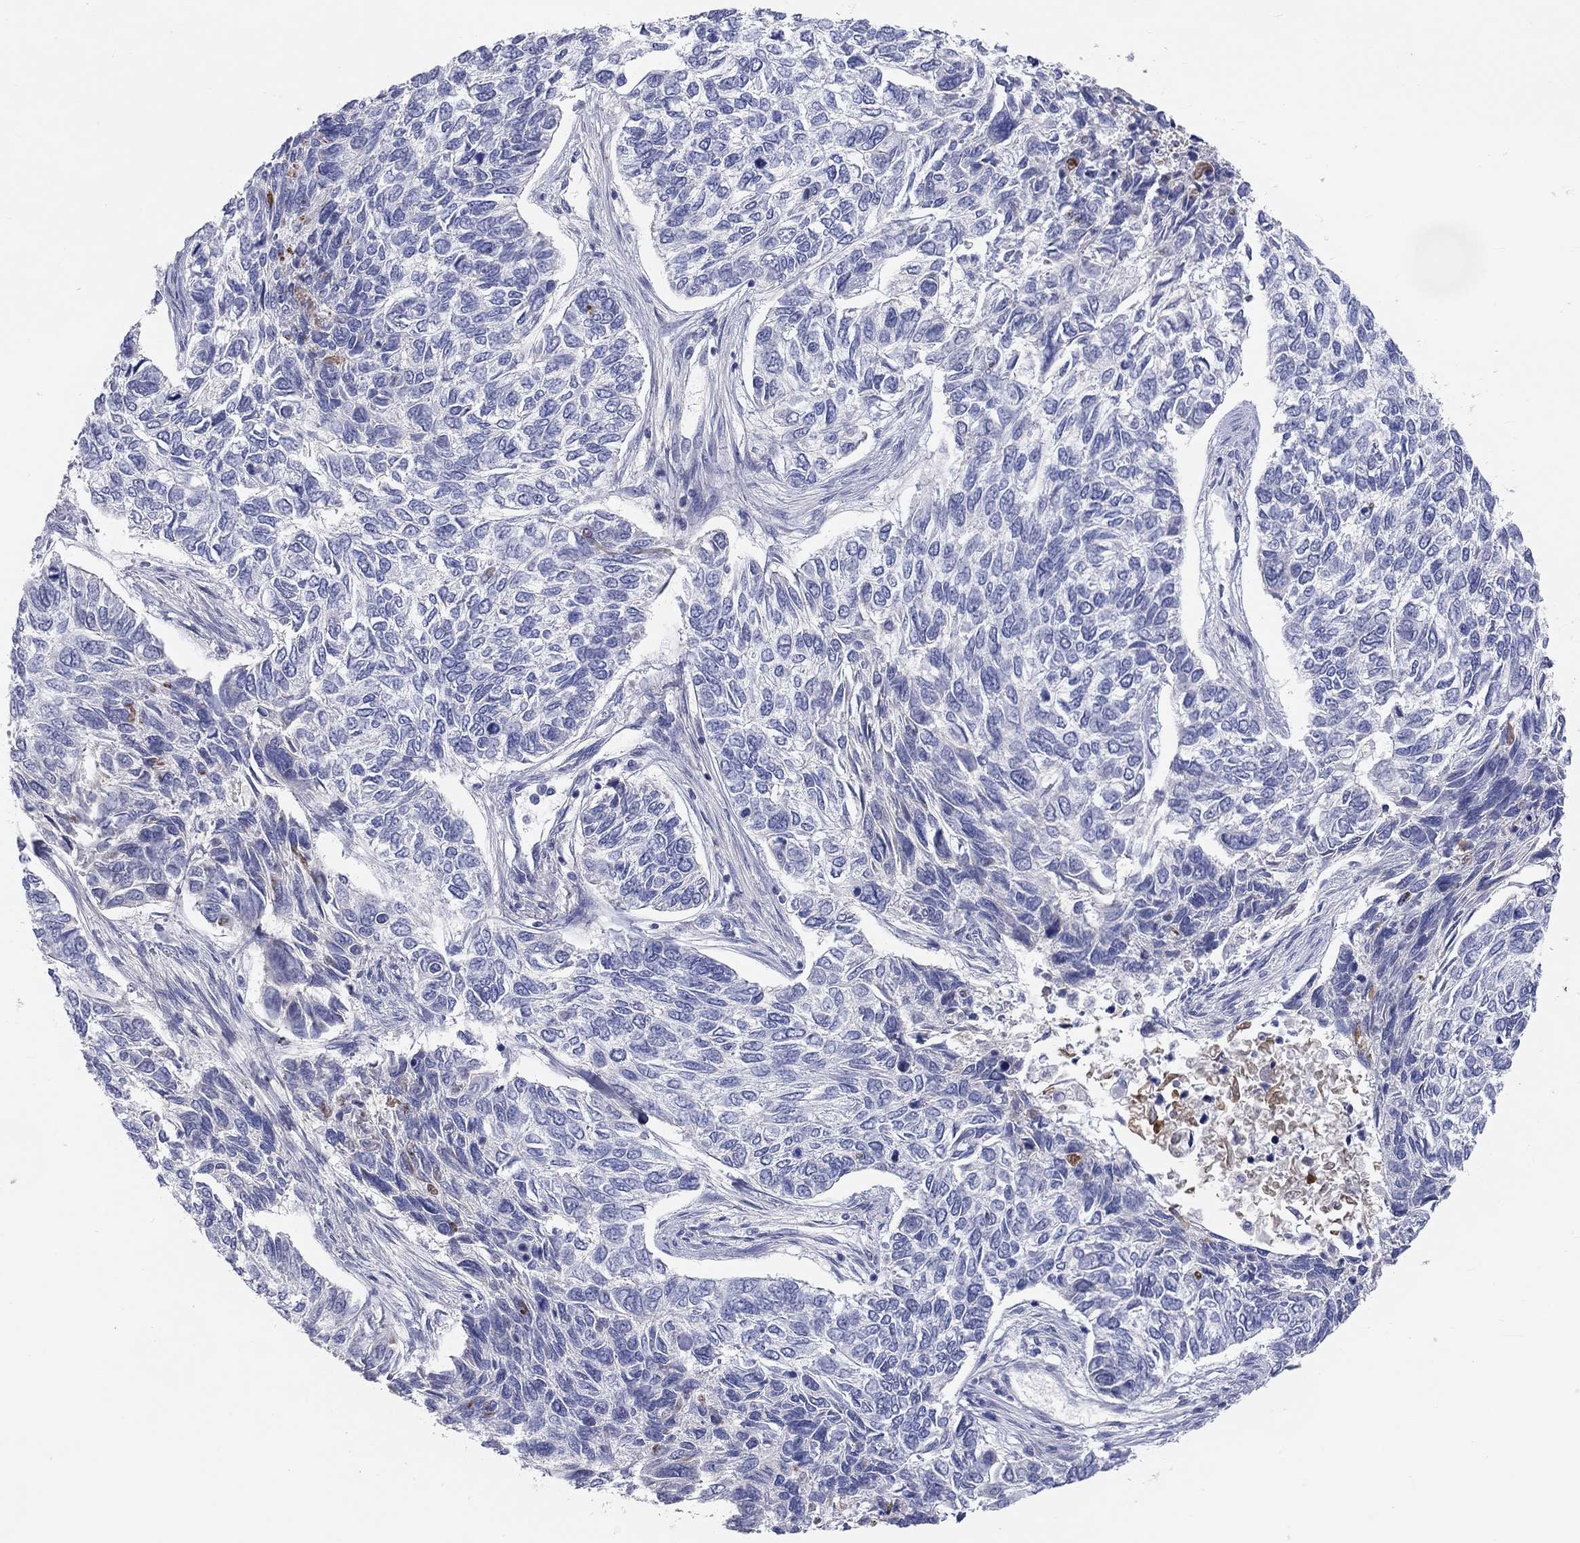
{"staining": {"intensity": "negative", "quantity": "none", "location": "none"}, "tissue": "skin cancer", "cell_type": "Tumor cells", "image_type": "cancer", "snomed": [{"axis": "morphology", "description": "Basal cell carcinoma"}, {"axis": "topography", "description": "Skin"}], "caption": "Skin cancer was stained to show a protein in brown. There is no significant positivity in tumor cells.", "gene": "ST7L", "patient": {"sex": "female", "age": 65}}